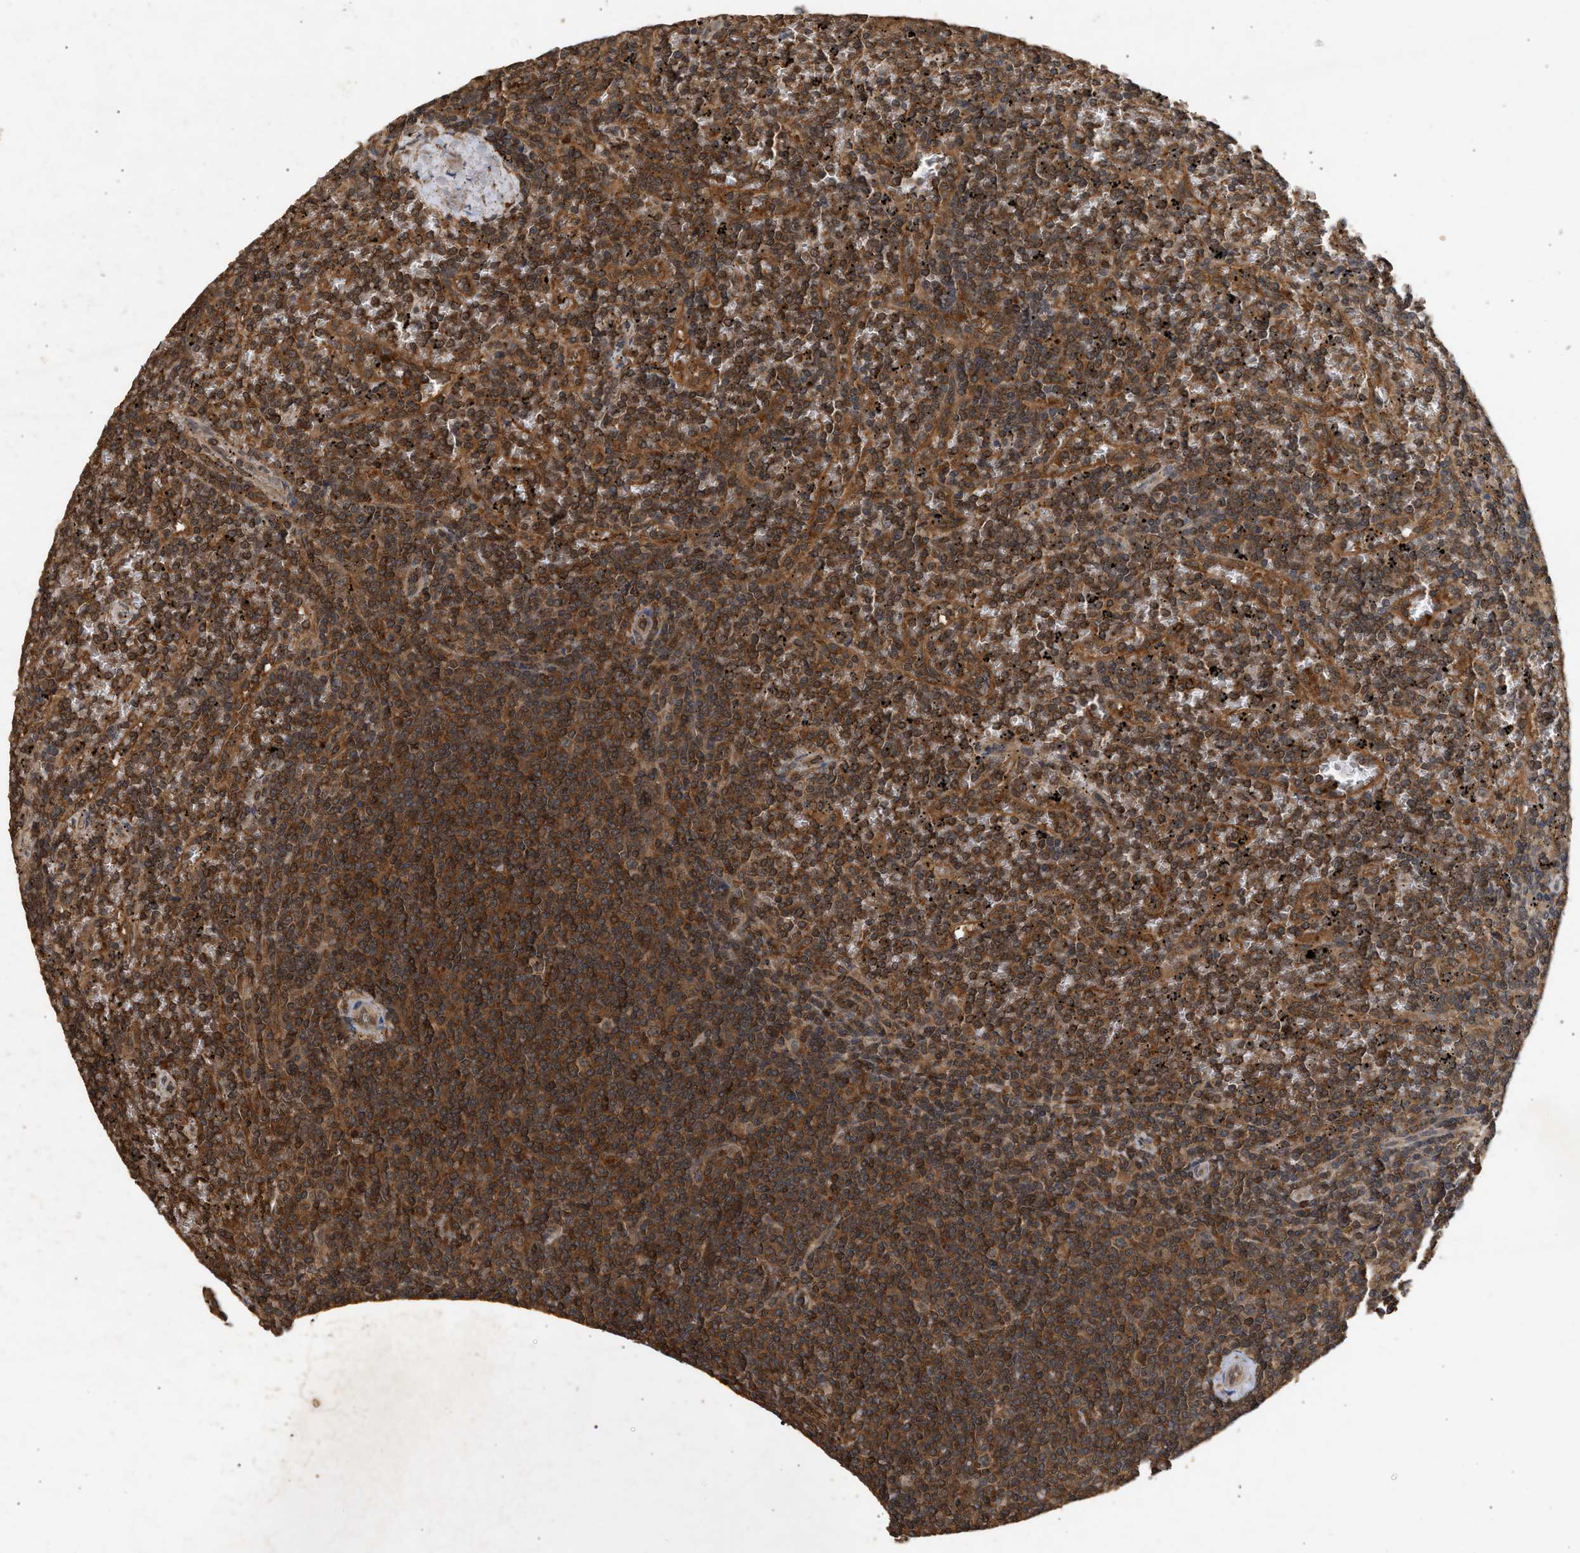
{"staining": {"intensity": "strong", "quantity": ">75%", "location": "cytoplasmic/membranous,nuclear"}, "tissue": "lymphoma", "cell_type": "Tumor cells", "image_type": "cancer", "snomed": [{"axis": "morphology", "description": "Malignant lymphoma, non-Hodgkin's type, Low grade"}, {"axis": "topography", "description": "Spleen"}], "caption": "Immunohistochemistry (IHC) histopathology image of neoplastic tissue: lymphoma stained using immunohistochemistry exhibits high levels of strong protein expression localized specifically in the cytoplasmic/membranous and nuclear of tumor cells, appearing as a cytoplasmic/membranous and nuclear brown color.", "gene": "FITM1", "patient": {"sex": "female", "age": 19}}